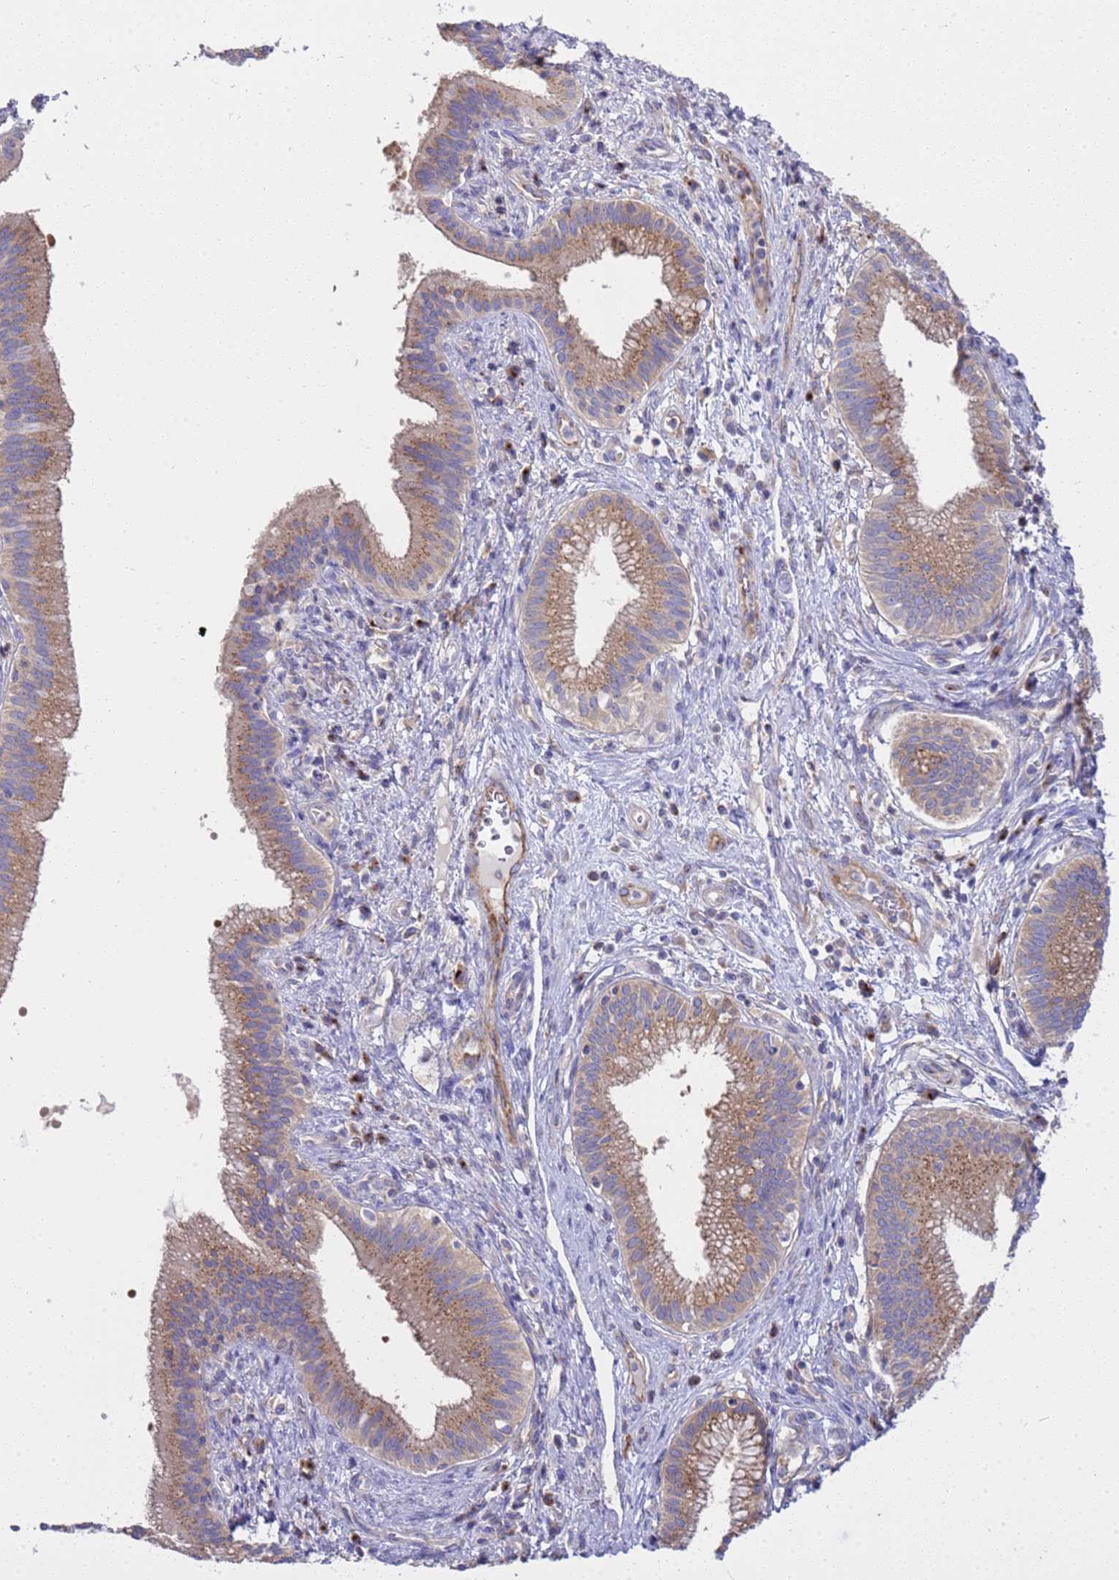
{"staining": {"intensity": "moderate", "quantity": ">75%", "location": "cytoplasmic/membranous"}, "tissue": "pancreatic cancer", "cell_type": "Tumor cells", "image_type": "cancer", "snomed": [{"axis": "morphology", "description": "Adenocarcinoma, NOS"}, {"axis": "topography", "description": "Pancreas"}], "caption": "This micrograph shows pancreatic cancer (adenocarcinoma) stained with immunohistochemistry to label a protein in brown. The cytoplasmic/membranous of tumor cells show moderate positivity for the protein. Nuclei are counter-stained blue.", "gene": "ANAPC1", "patient": {"sex": "male", "age": 72}}